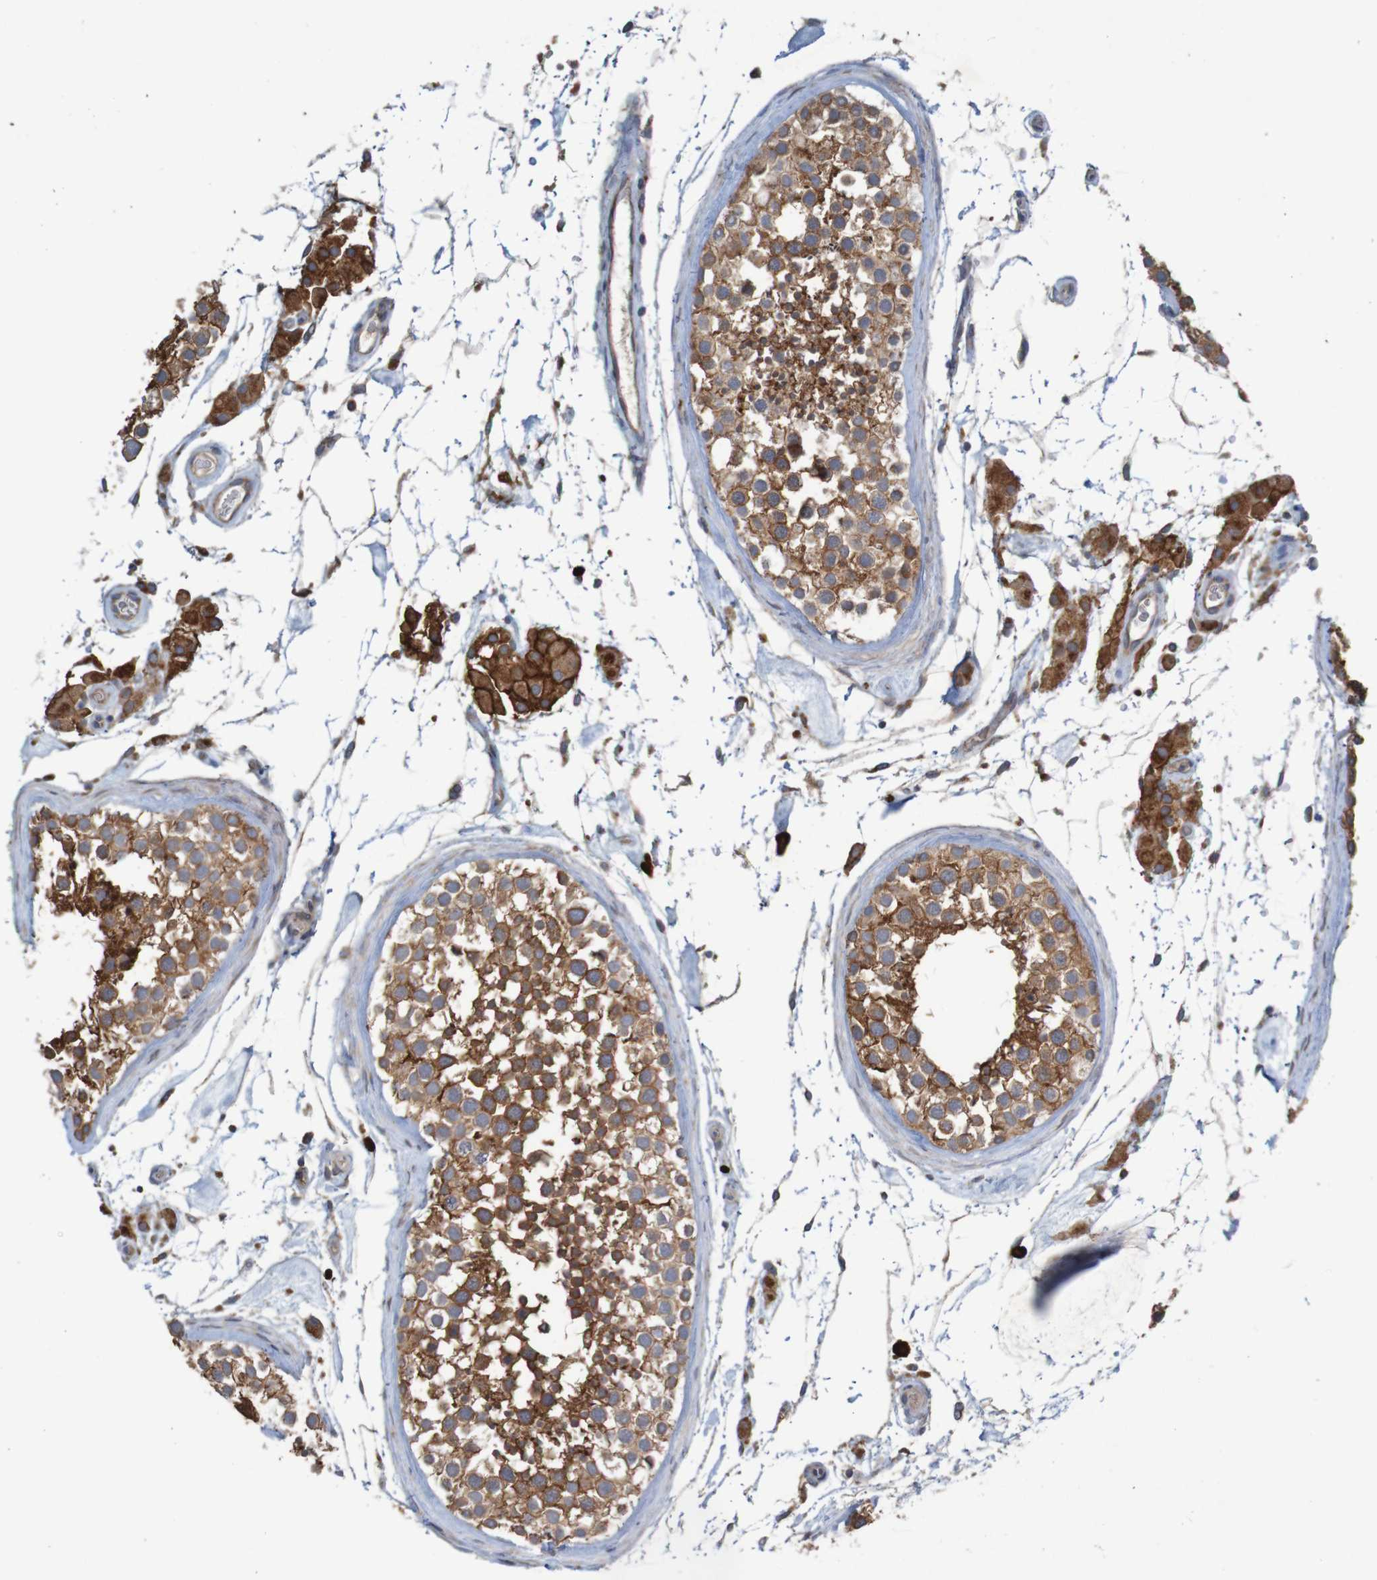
{"staining": {"intensity": "moderate", "quantity": ">75%", "location": "cytoplasmic/membranous"}, "tissue": "testis", "cell_type": "Cells in seminiferous ducts", "image_type": "normal", "snomed": [{"axis": "morphology", "description": "Normal tissue, NOS"}, {"axis": "topography", "description": "Testis"}], "caption": "DAB immunohistochemical staining of normal human testis exhibits moderate cytoplasmic/membranous protein expression in approximately >75% of cells in seminiferous ducts. (Stains: DAB (3,3'-diaminobenzidine) in brown, nuclei in blue, Microscopy: brightfield microscopy at high magnification).", "gene": "B3GAT2", "patient": {"sex": "male", "age": 46}}